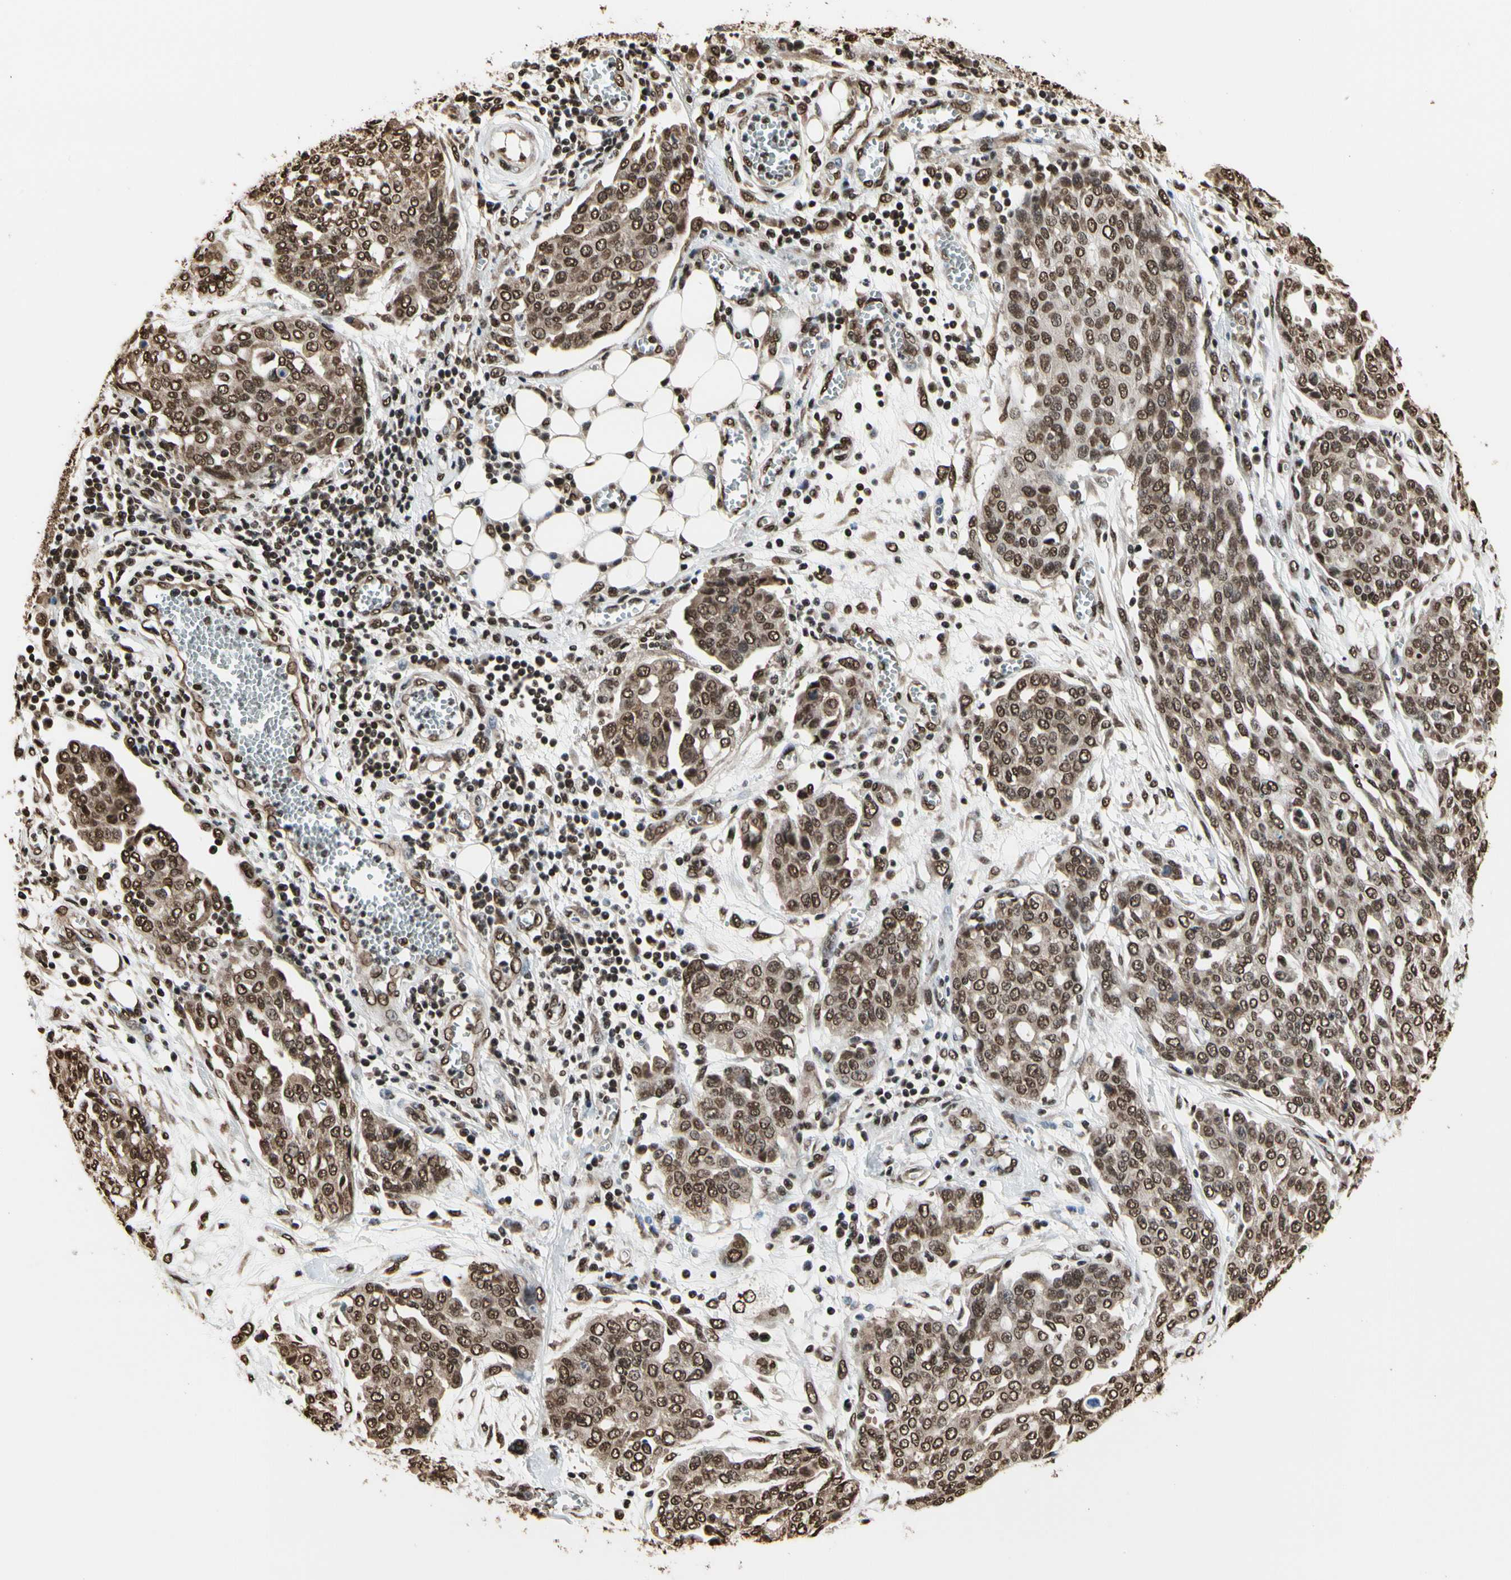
{"staining": {"intensity": "moderate", "quantity": ">75%", "location": "nuclear"}, "tissue": "ovarian cancer", "cell_type": "Tumor cells", "image_type": "cancer", "snomed": [{"axis": "morphology", "description": "Cystadenocarcinoma, serous, NOS"}, {"axis": "topography", "description": "Soft tissue"}, {"axis": "topography", "description": "Ovary"}], "caption": "This is a micrograph of immunohistochemistry staining of ovarian serous cystadenocarcinoma, which shows moderate expression in the nuclear of tumor cells.", "gene": "HNRNPK", "patient": {"sex": "female", "age": 57}}